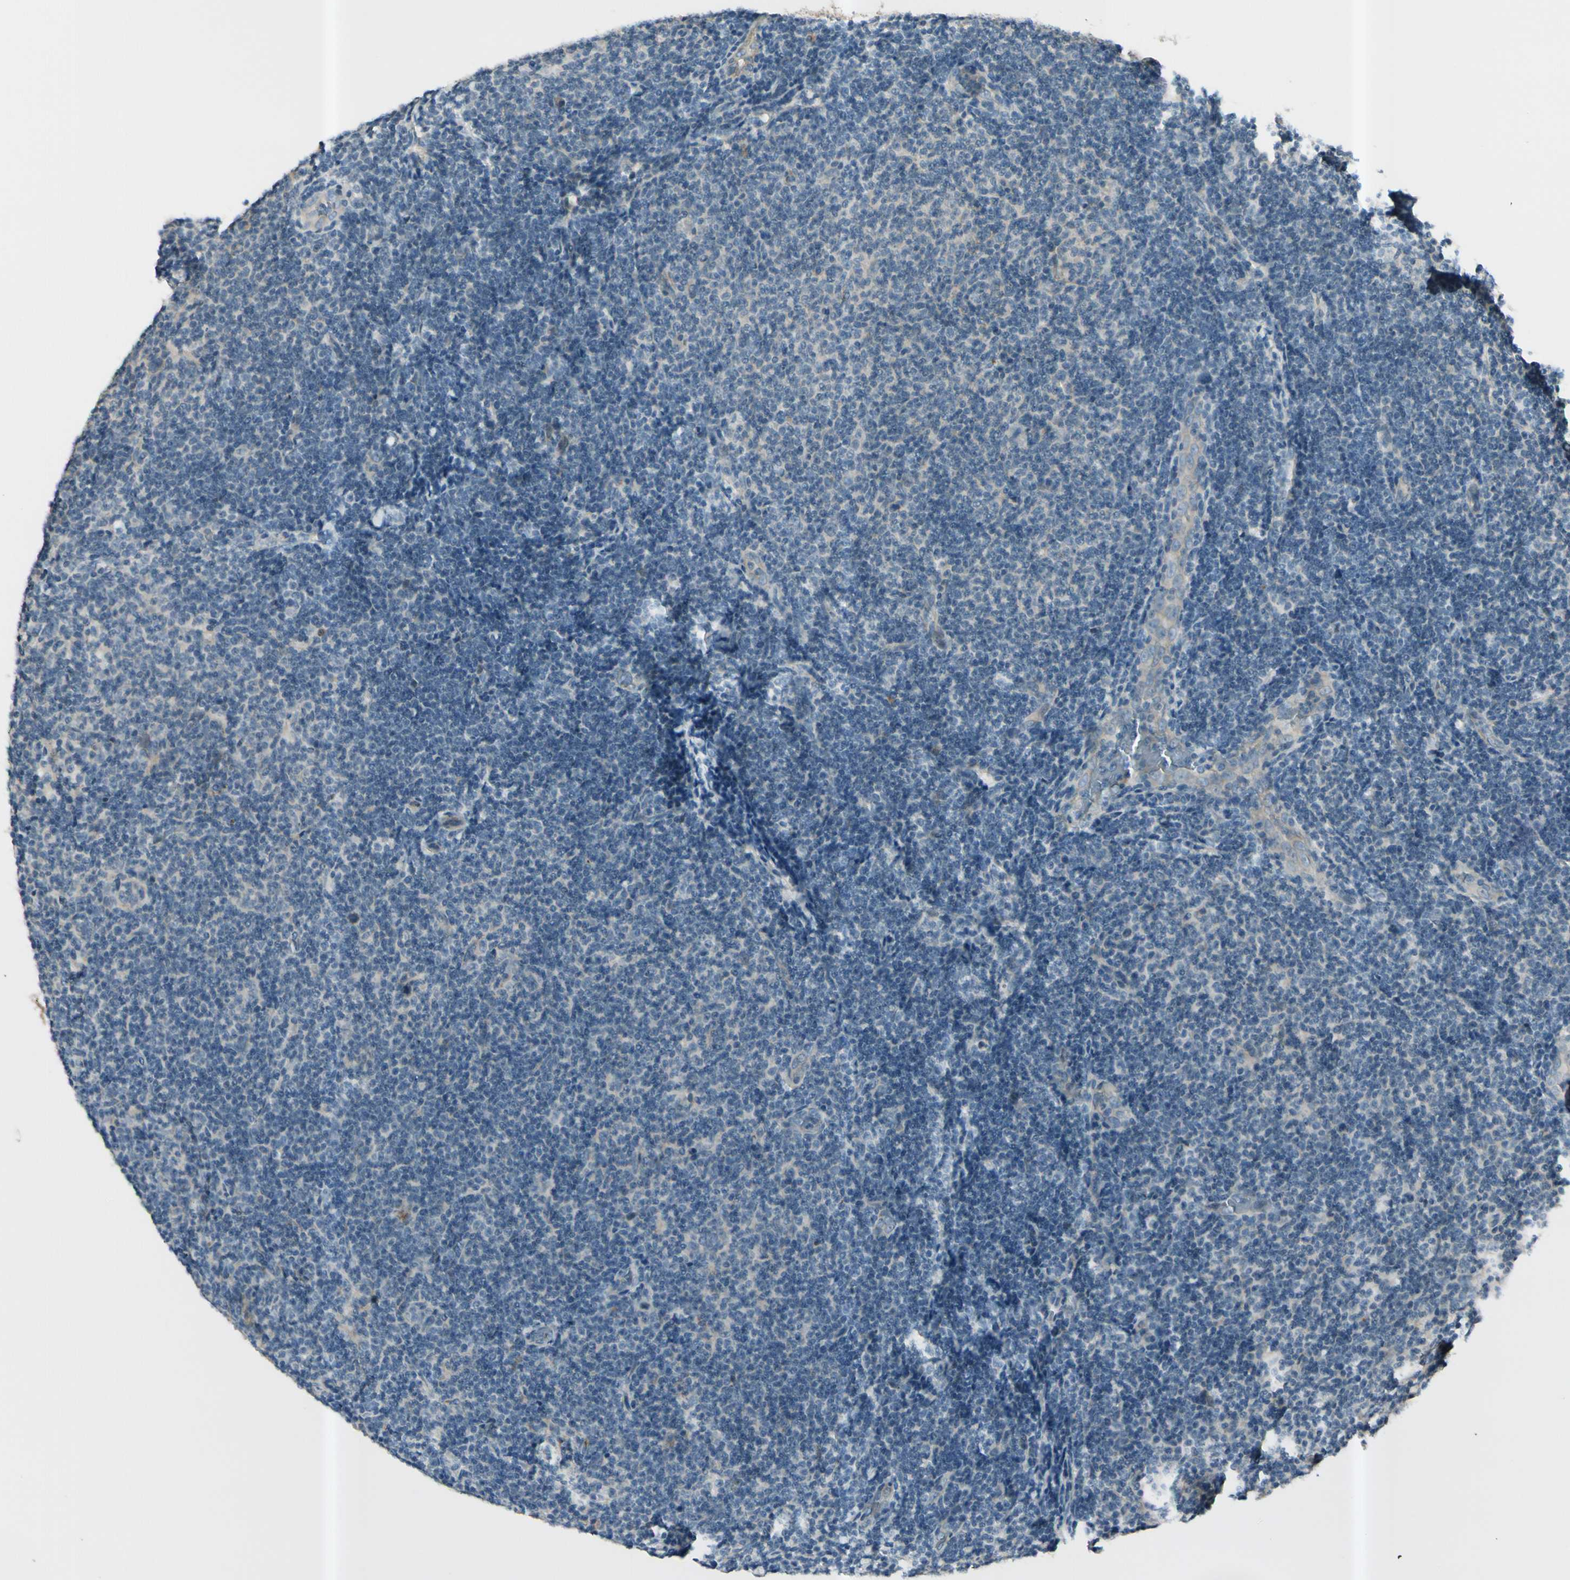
{"staining": {"intensity": "negative", "quantity": "none", "location": "none"}, "tissue": "lymphoma", "cell_type": "Tumor cells", "image_type": "cancer", "snomed": [{"axis": "morphology", "description": "Malignant lymphoma, non-Hodgkin's type, Low grade"}, {"axis": "topography", "description": "Lymph node"}], "caption": "Immunohistochemical staining of lymphoma demonstrates no significant staining in tumor cells.", "gene": "ICAM5", "patient": {"sex": "male", "age": 83}}